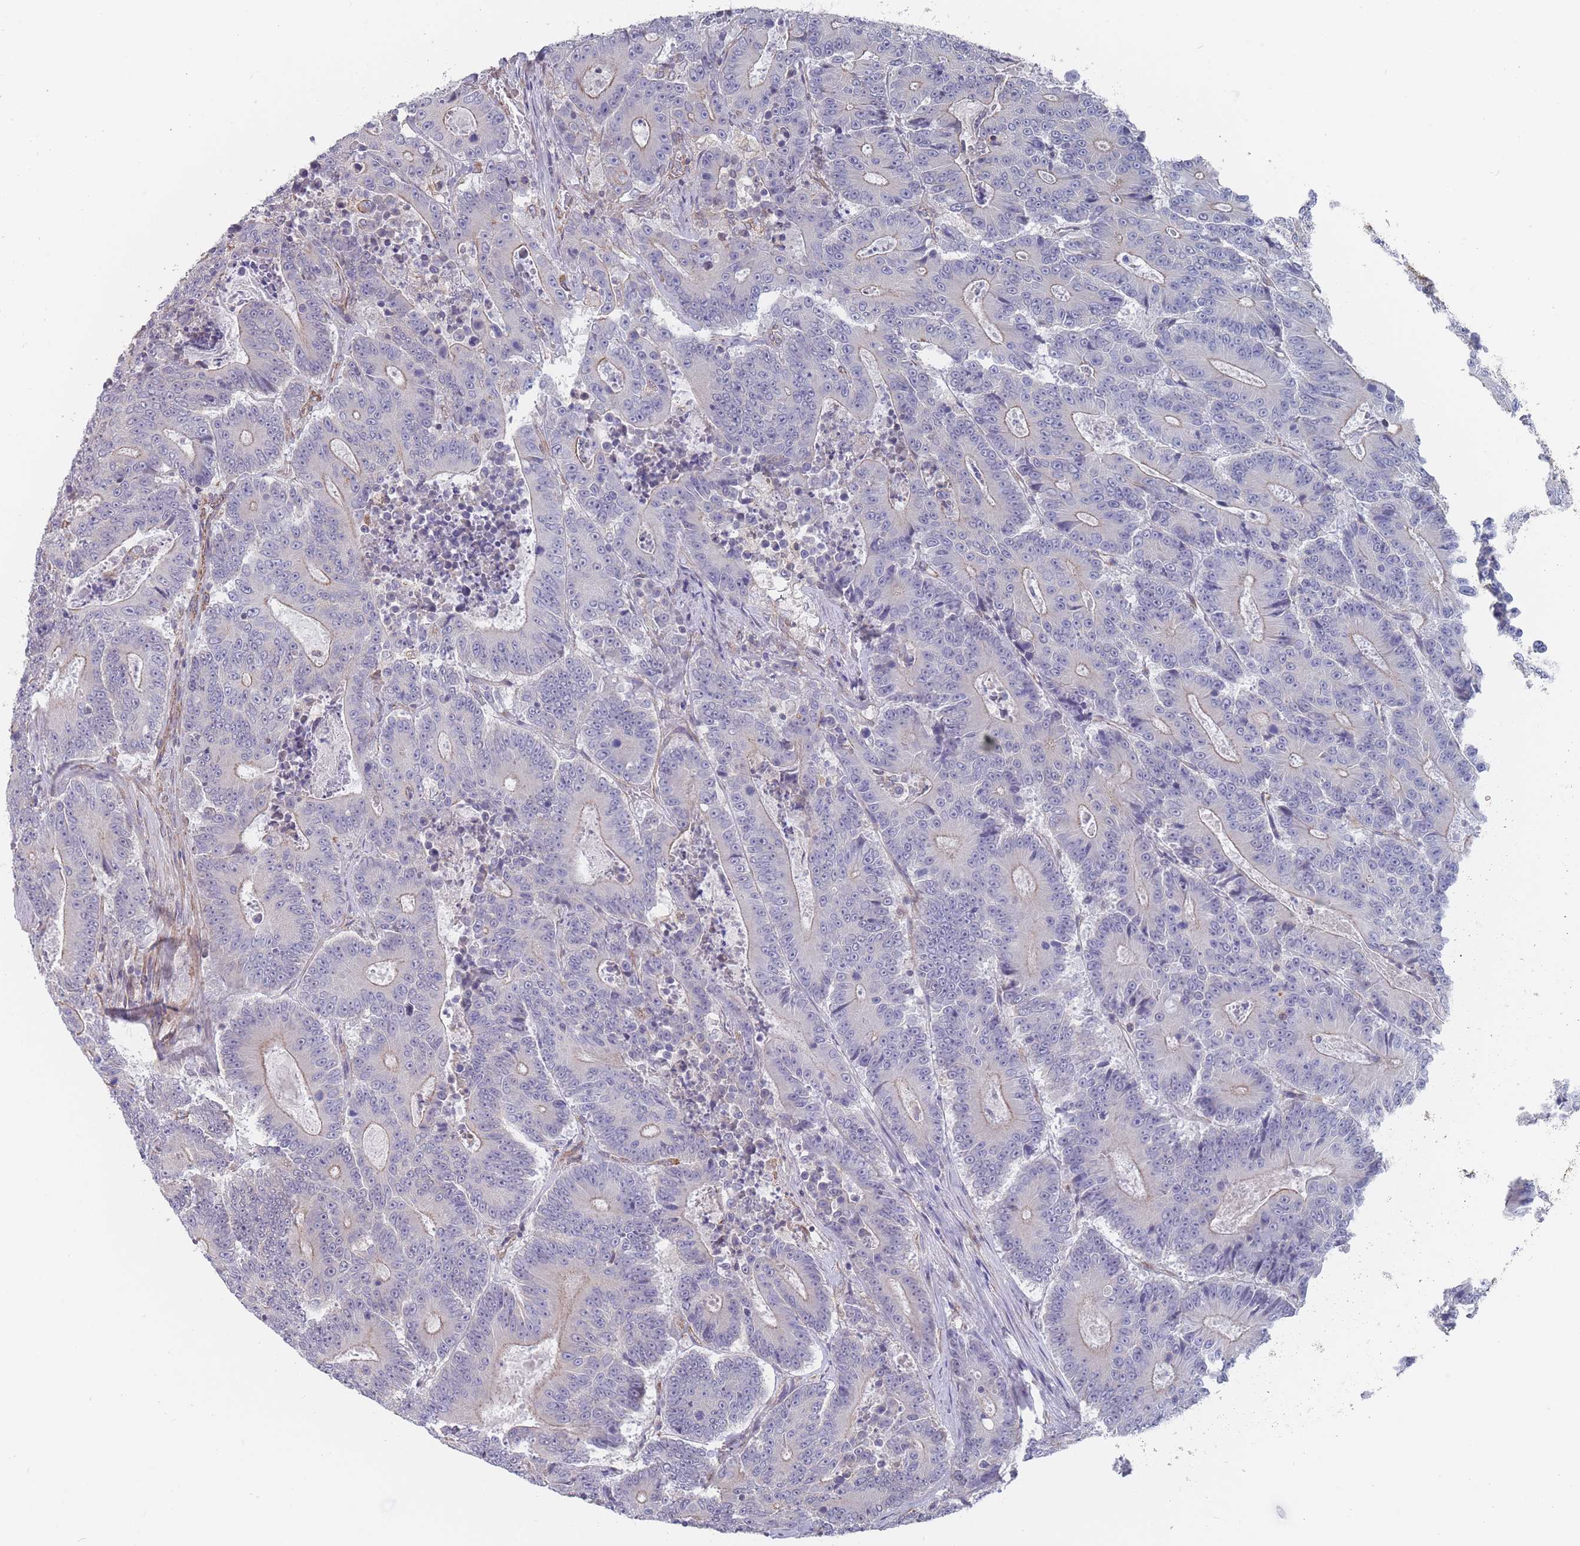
{"staining": {"intensity": "negative", "quantity": "none", "location": "none"}, "tissue": "colorectal cancer", "cell_type": "Tumor cells", "image_type": "cancer", "snomed": [{"axis": "morphology", "description": "Adenocarcinoma, NOS"}, {"axis": "topography", "description": "Colon"}], "caption": "An immunohistochemistry (IHC) photomicrograph of colorectal cancer (adenocarcinoma) is shown. There is no staining in tumor cells of colorectal cancer (adenocarcinoma).", "gene": "SLC1A6", "patient": {"sex": "male", "age": 83}}